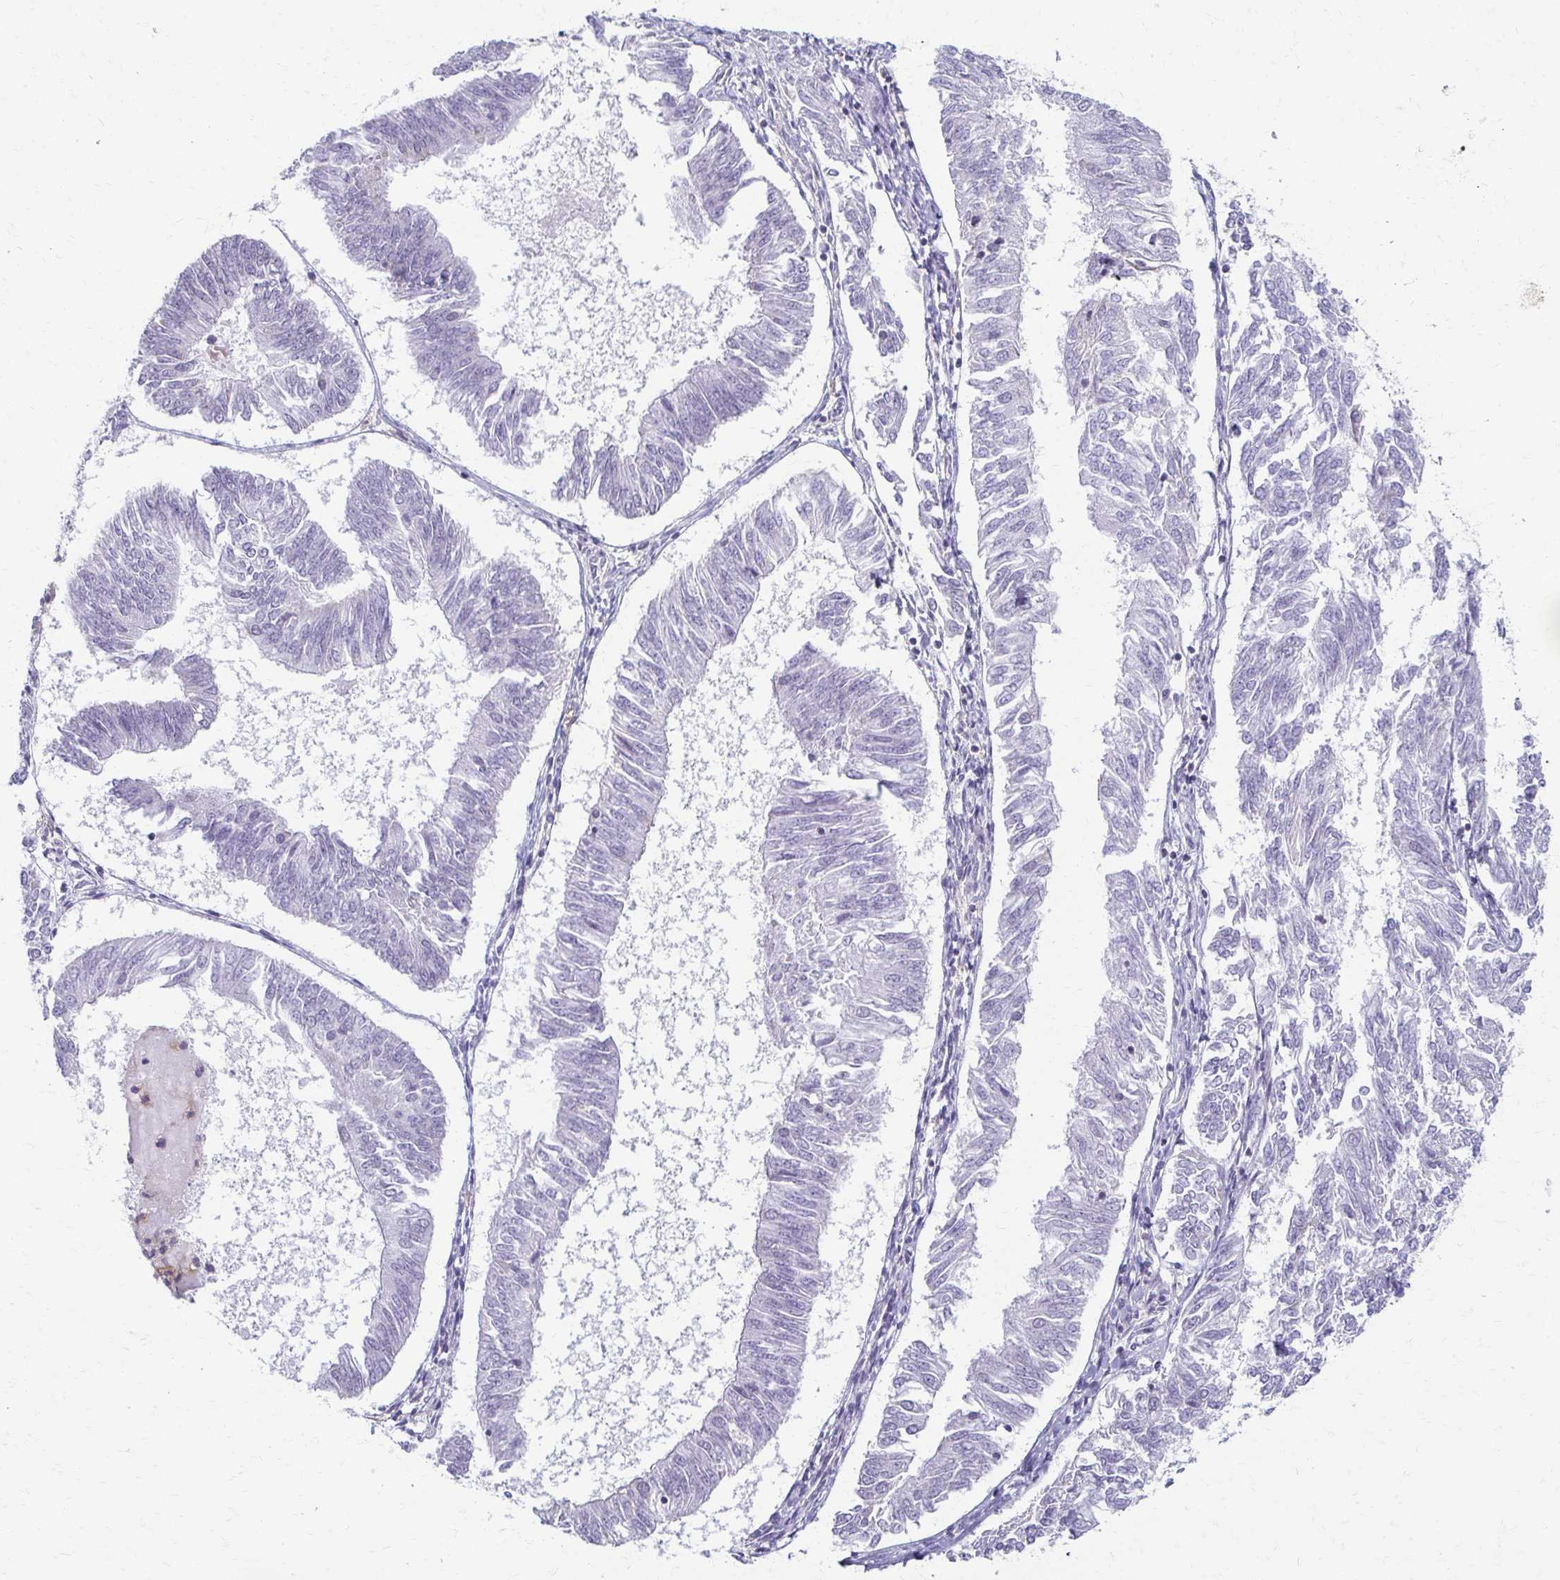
{"staining": {"intensity": "negative", "quantity": "none", "location": "none"}, "tissue": "endometrial cancer", "cell_type": "Tumor cells", "image_type": "cancer", "snomed": [{"axis": "morphology", "description": "Adenocarcinoma, NOS"}, {"axis": "topography", "description": "Endometrium"}], "caption": "Image shows no protein positivity in tumor cells of endometrial cancer tissue. (Stains: DAB (3,3'-diaminobenzidine) immunohistochemistry (IHC) with hematoxylin counter stain, Microscopy: brightfield microscopy at high magnification).", "gene": "FCGR2B", "patient": {"sex": "female", "age": 58}}